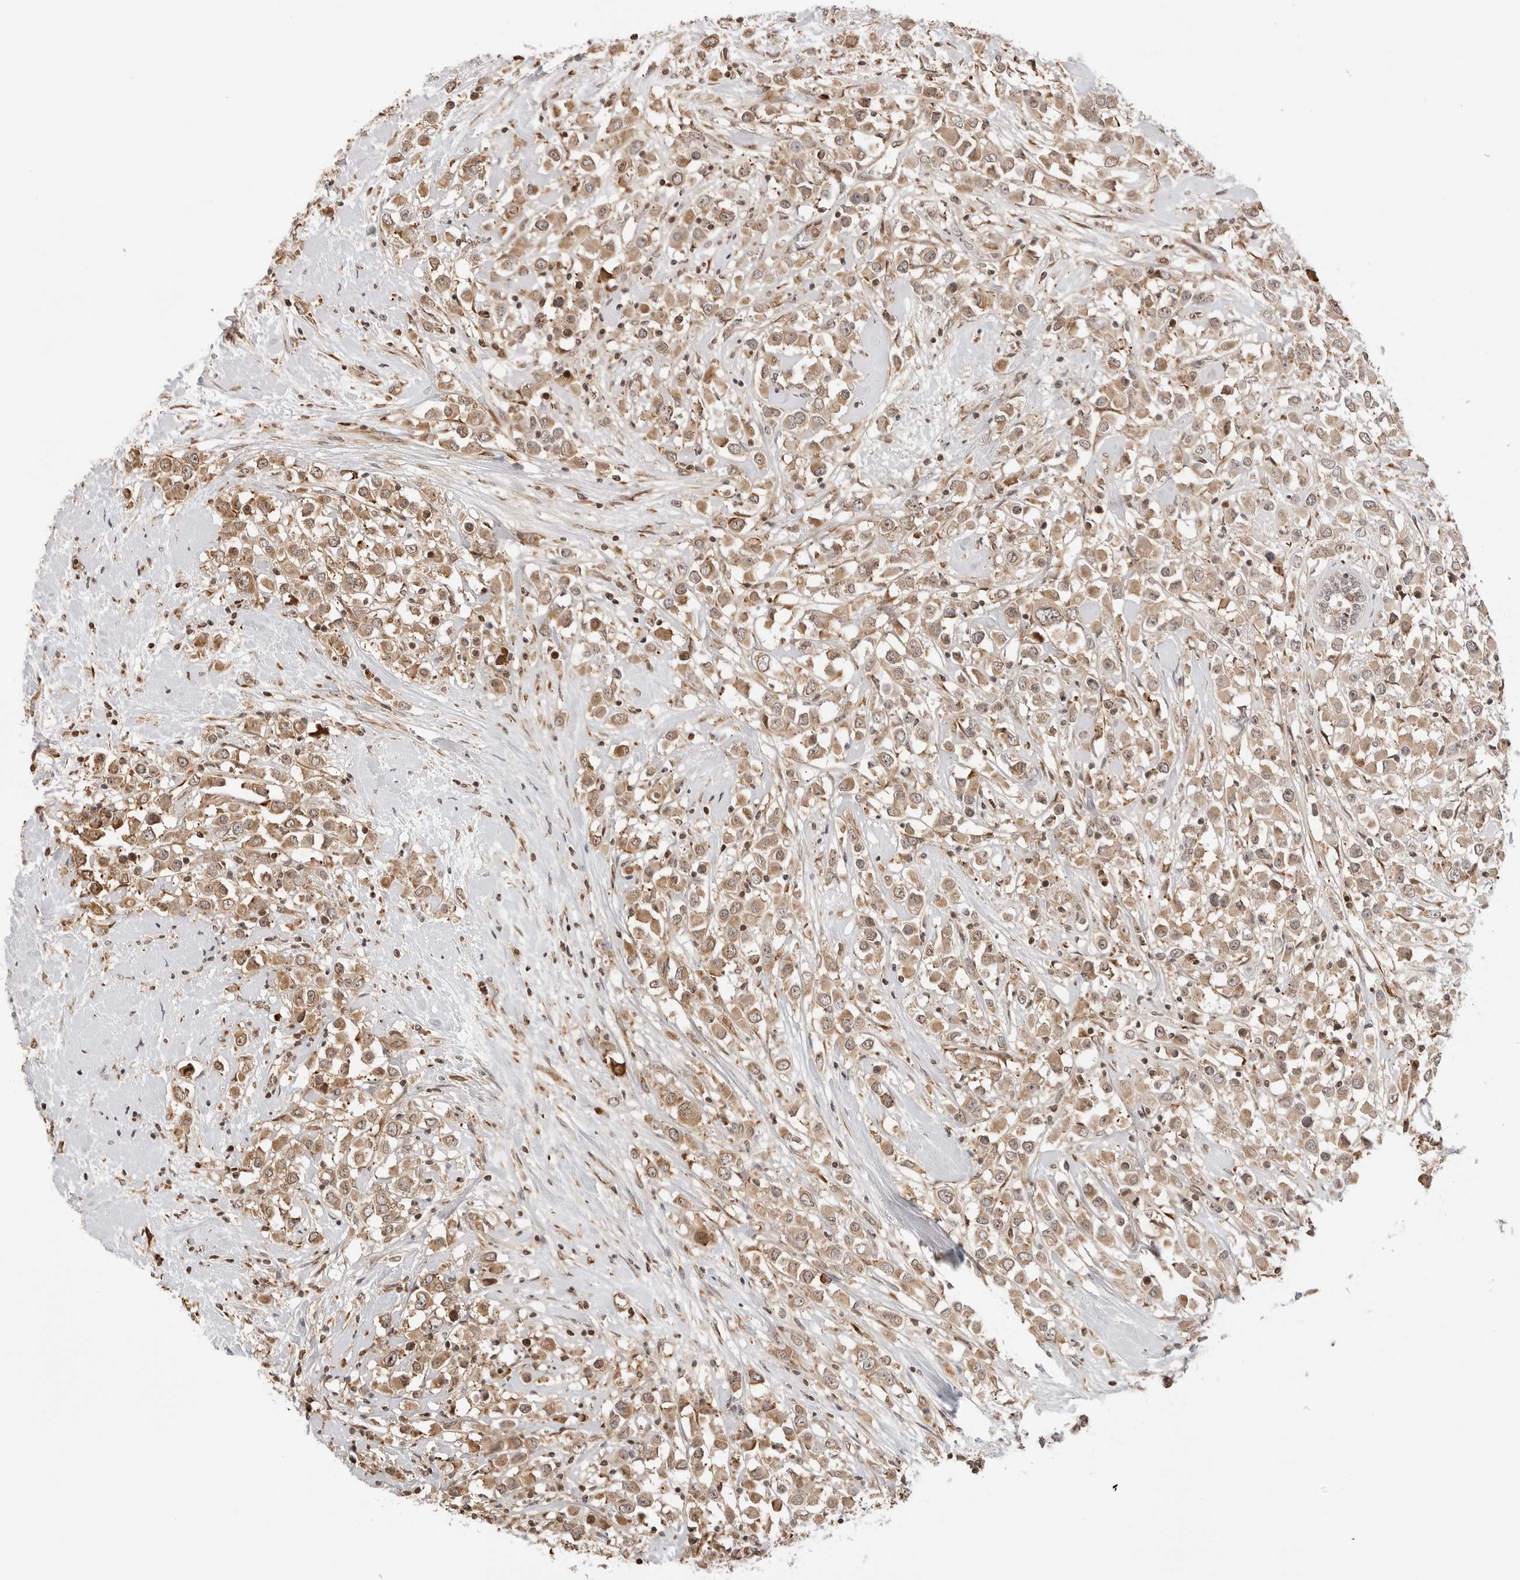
{"staining": {"intensity": "moderate", "quantity": ">75%", "location": "cytoplasmic/membranous"}, "tissue": "breast cancer", "cell_type": "Tumor cells", "image_type": "cancer", "snomed": [{"axis": "morphology", "description": "Duct carcinoma"}, {"axis": "topography", "description": "Breast"}], "caption": "This is an image of IHC staining of breast cancer, which shows moderate positivity in the cytoplasmic/membranous of tumor cells.", "gene": "FKBP14", "patient": {"sex": "female", "age": 61}}